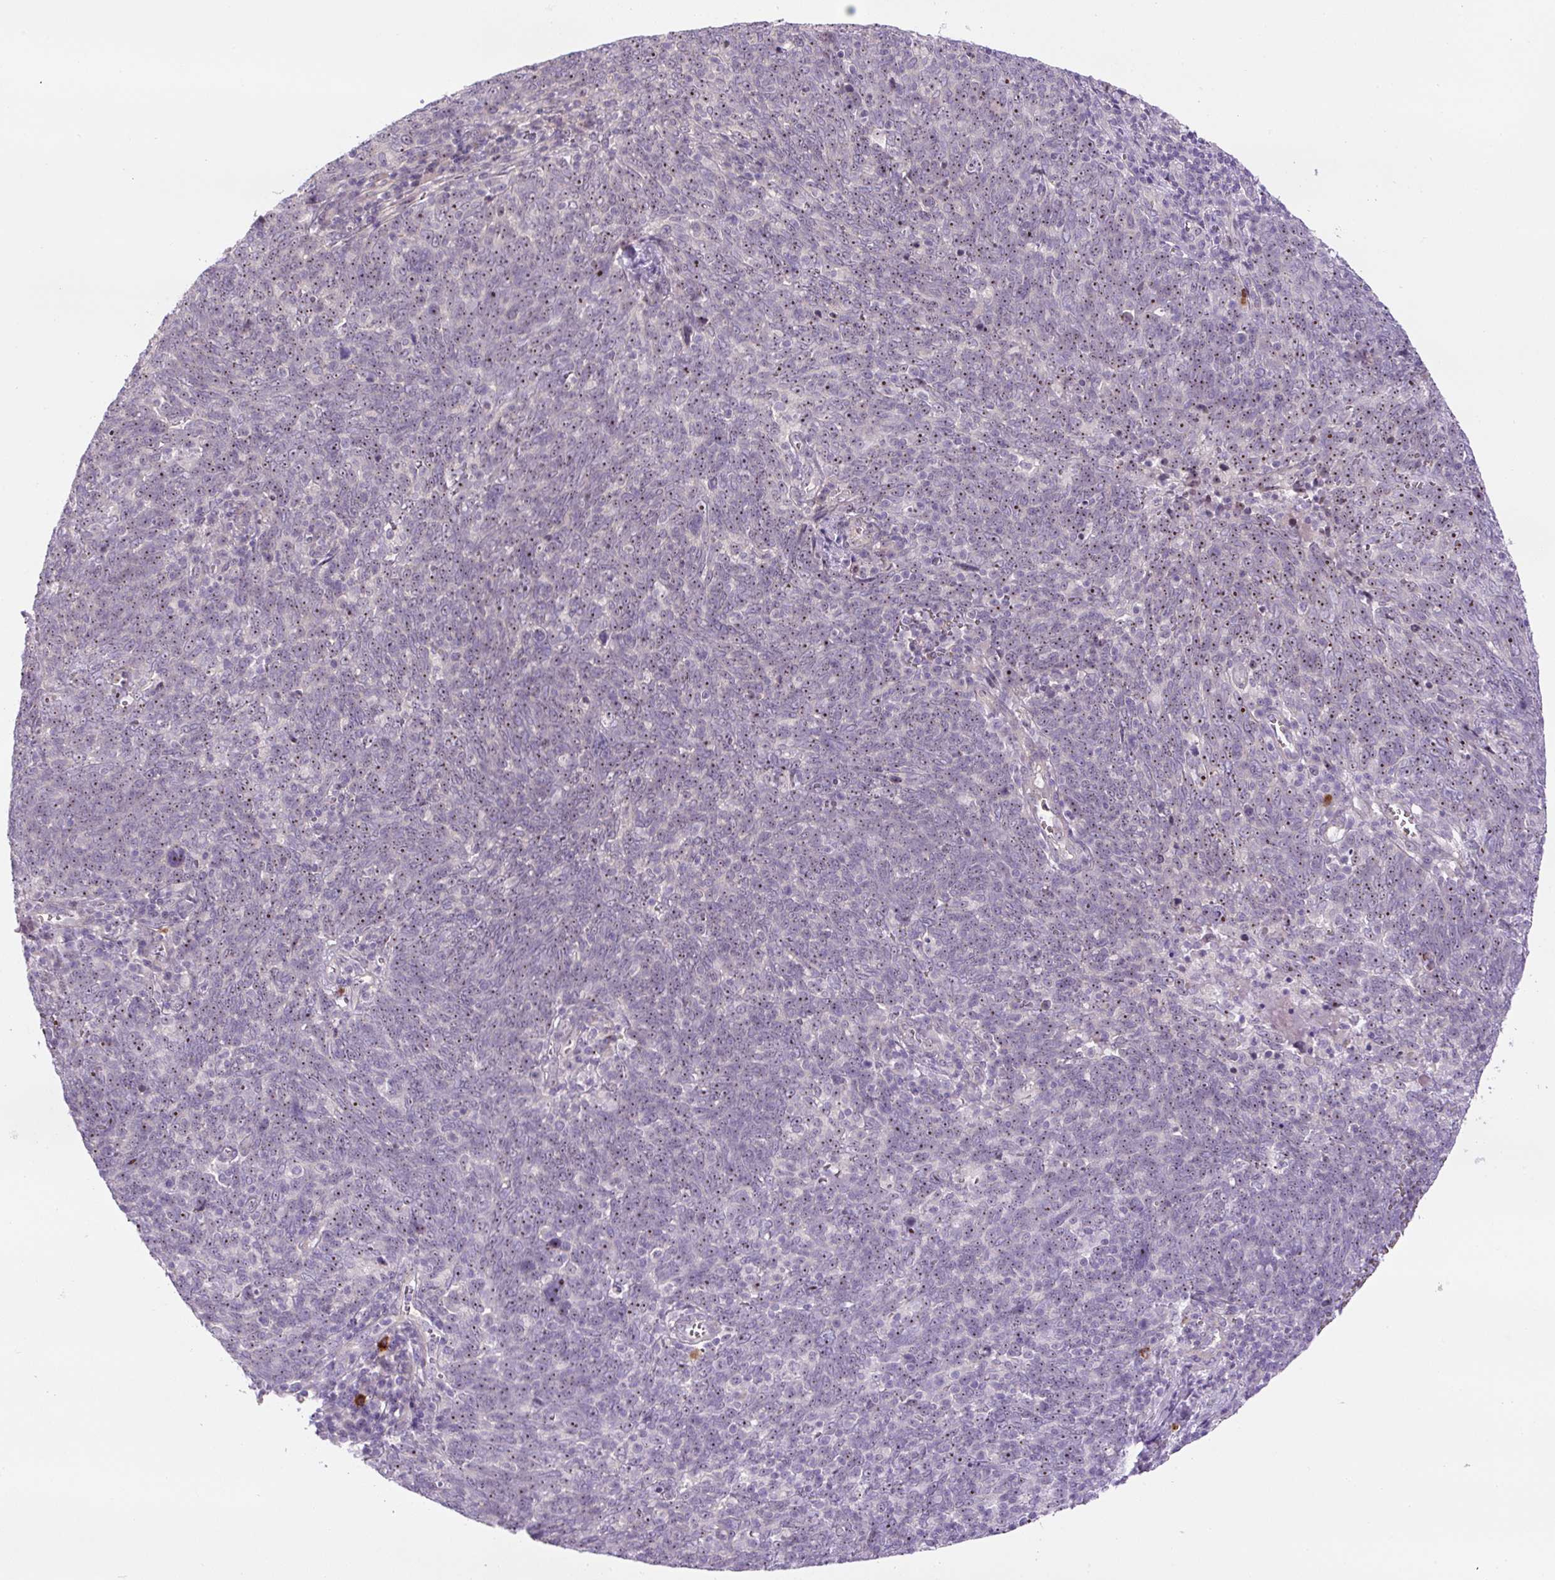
{"staining": {"intensity": "weak", "quantity": "<25%", "location": "nuclear"}, "tissue": "lung cancer", "cell_type": "Tumor cells", "image_type": "cancer", "snomed": [{"axis": "morphology", "description": "Squamous cell carcinoma, NOS"}, {"axis": "topography", "description": "Lung"}], "caption": "This micrograph is of squamous cell carcinoma (lung) stained with IHC to label a protein in brown with the nuclei are counter-stained blue. There is no expression in tumor cells. (DAB immunohistochemistry (IHC) with hematoxylin counter stain).", "gene": "TMEM151B", "patient": {"sex": "female", "age": 72}}